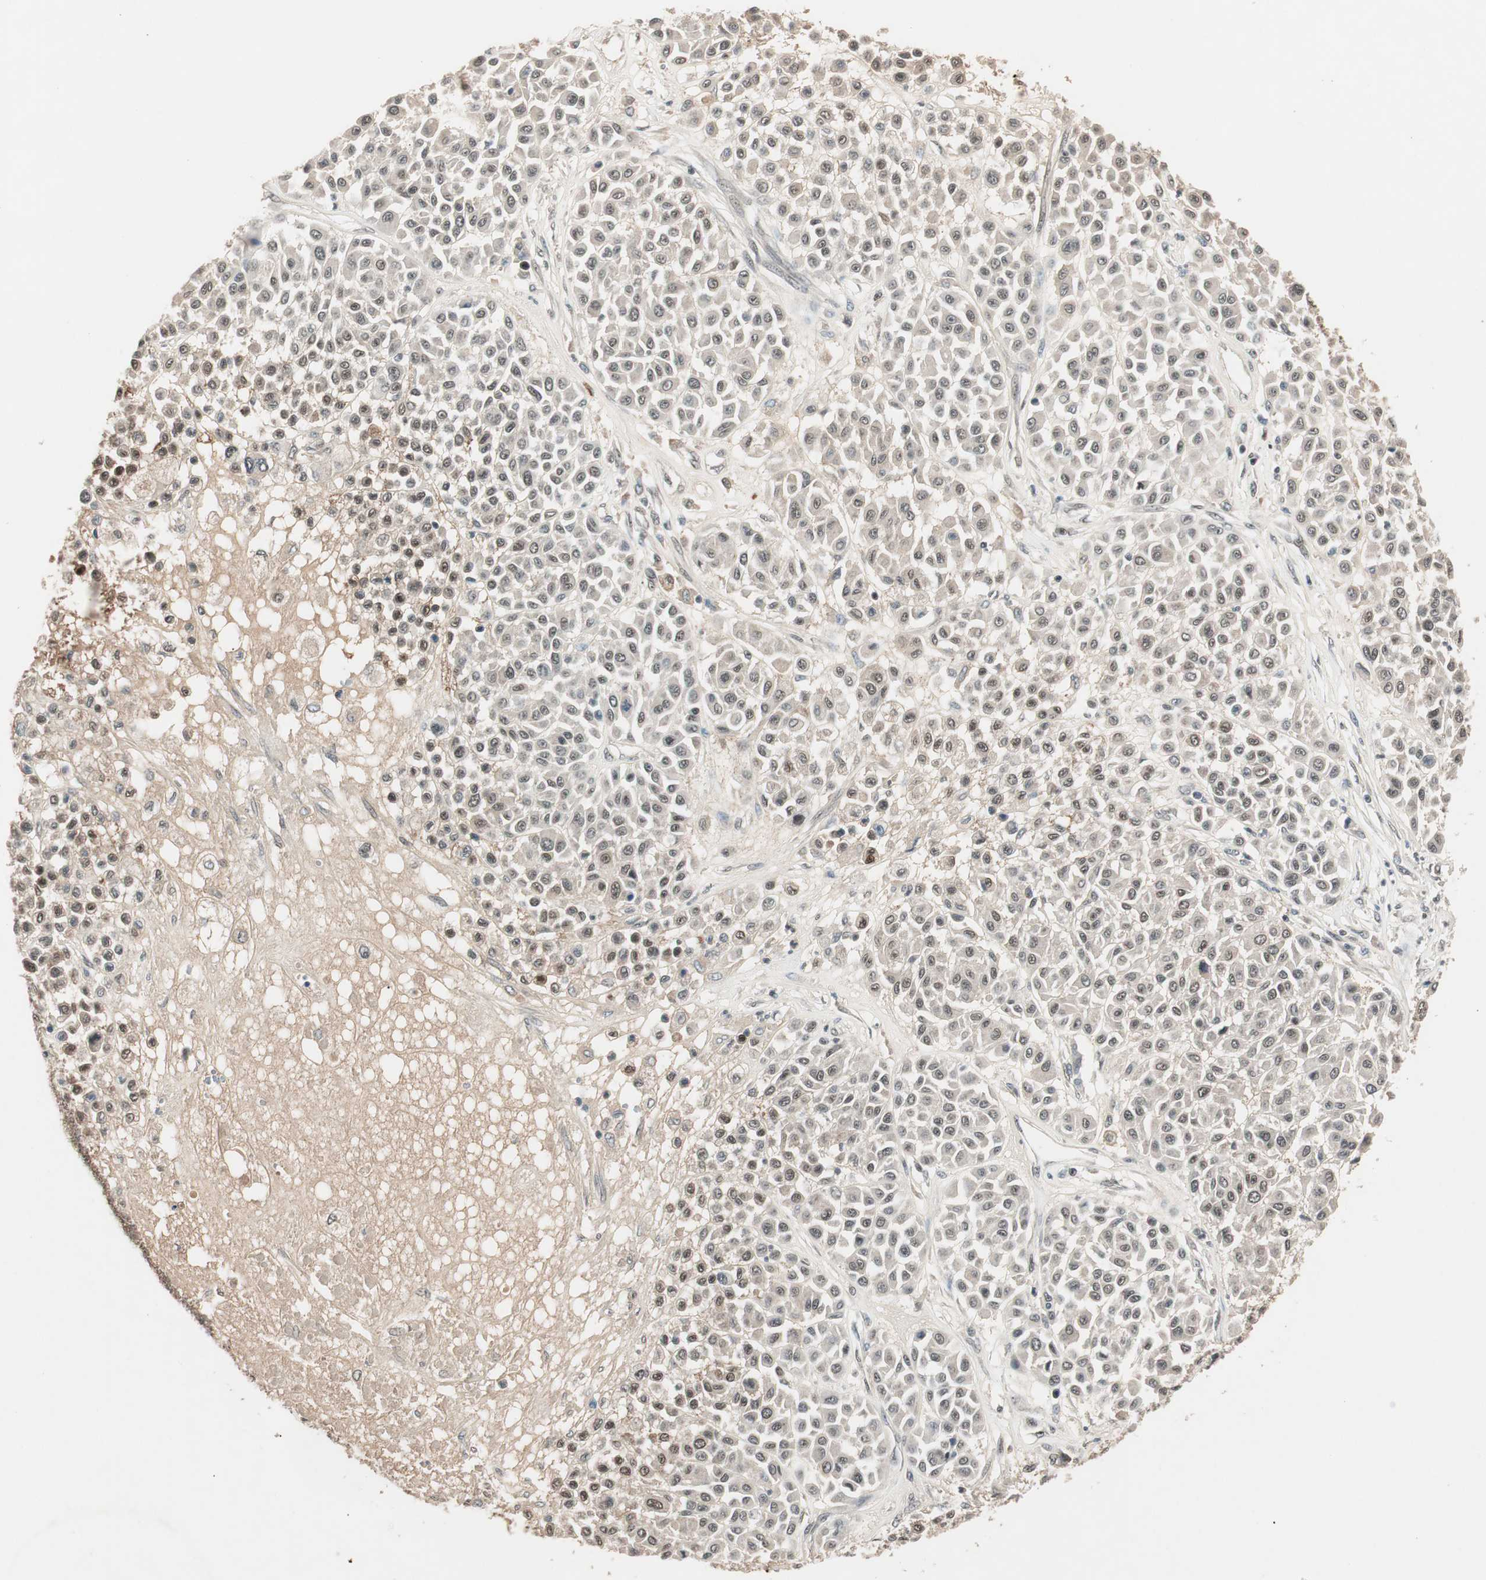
{"staining": {"intensity": "weak", "quantity": "<25%", "location": "nuclear"}, "tissue": "melanoma", "cell_type": "Tumor cells", "image_type": "cancer", "snomed": [{"axis": "morphology", "description": "Malignant melanoma, Metastatic site"}, {"axis": "topography", "description": "Soft tissue"}], "caption": "Immunohistochemistry histopathology image of malignant melanoma (metastatic site) stained for a protein (brown), which shows no expression in tumor cells.", "gene": "NFRKB", "patient": {"sex": "male", "age": 41}}